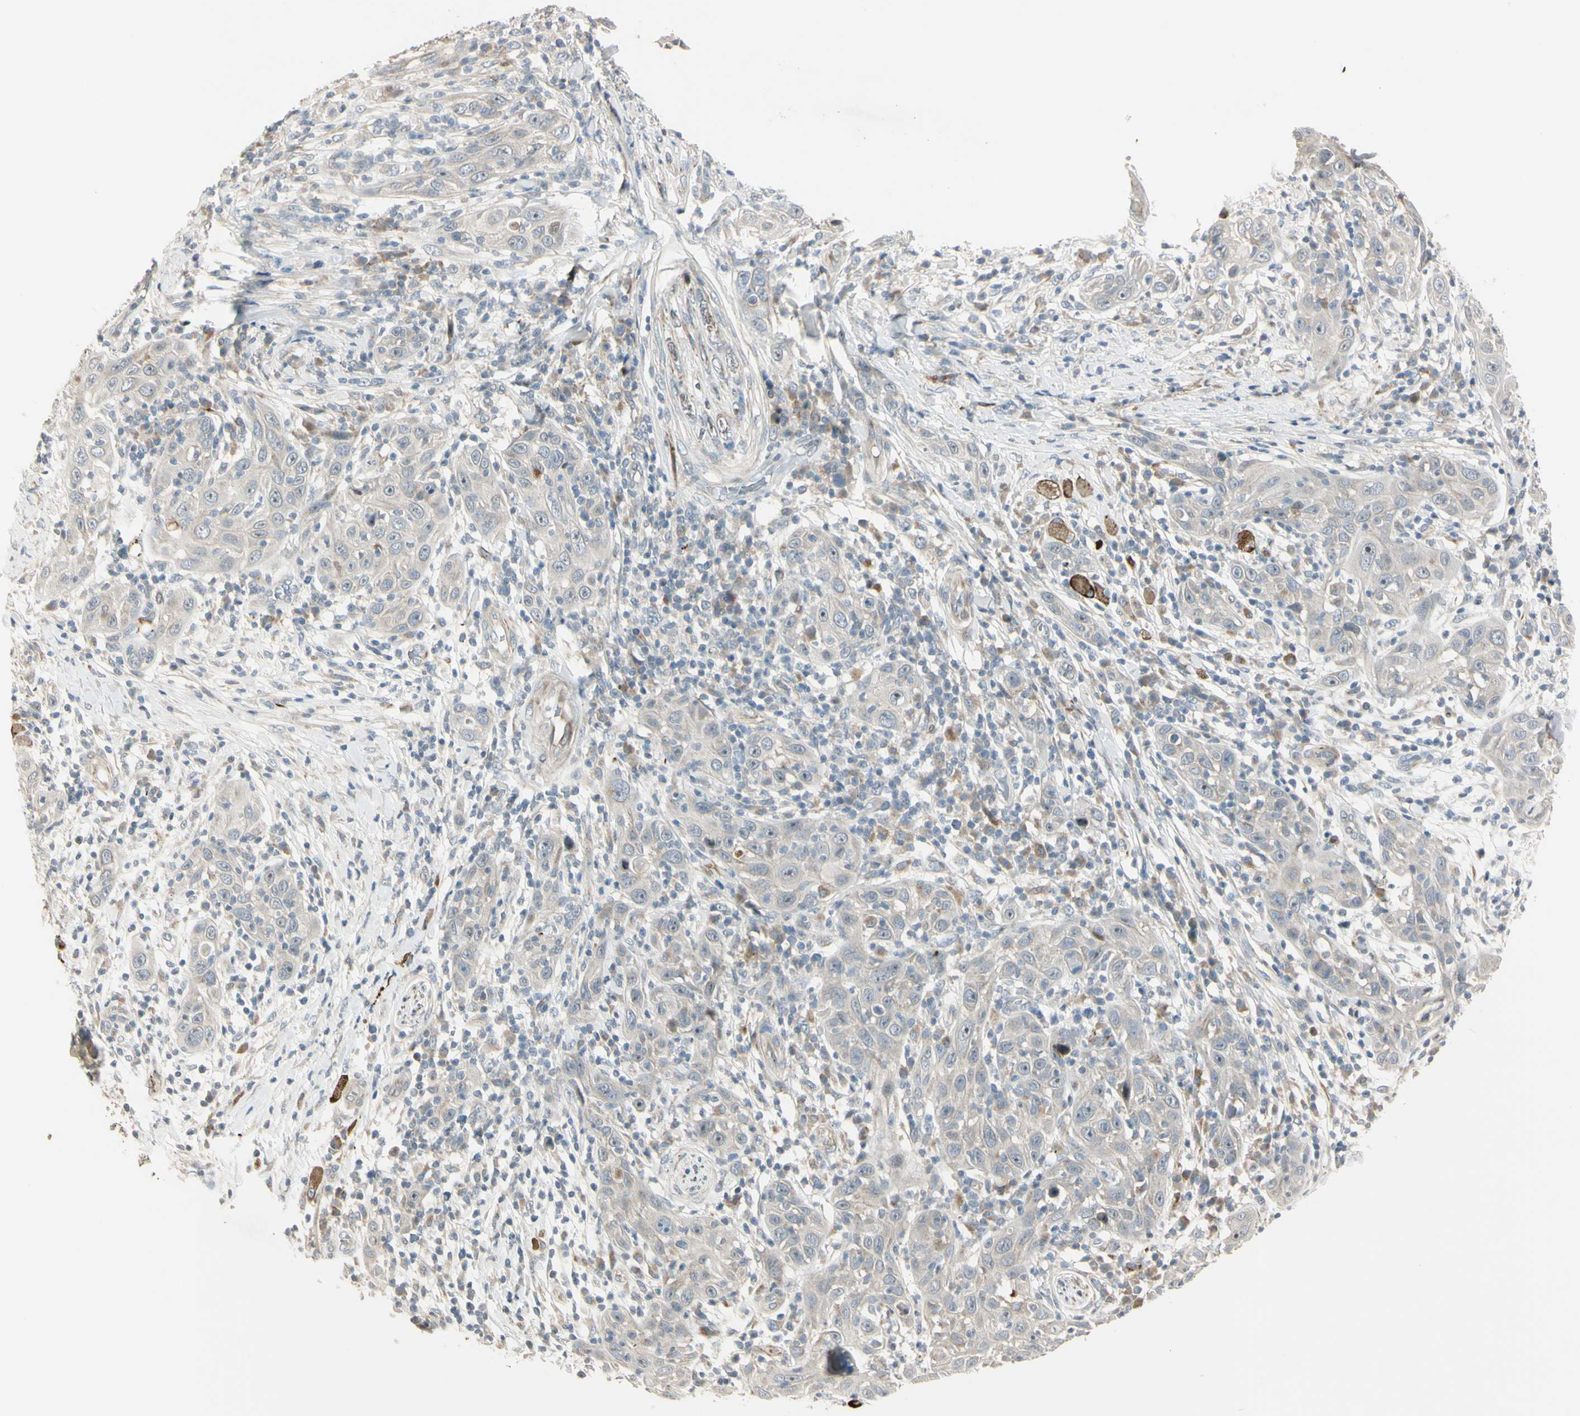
{"staining": {"intensity": "weak", "quantity": "<25%", "location": "cytoplasmic/membranous"}, "tissue": "skin cancer", "cell_type": "Tumor cells", "image_type": "cancer", "snomed": [{"axis": "morphology", "description": "Squamous cell carcinoma, NOS"}, {"axis": "topography", "description": "Skin"}], "caption": "Skin cancer was stained to show a protein in brown. There is no significant staining in tumor cells.", "gene": "NDFIP1", "patient": {"sex": "female", "age": 88}}